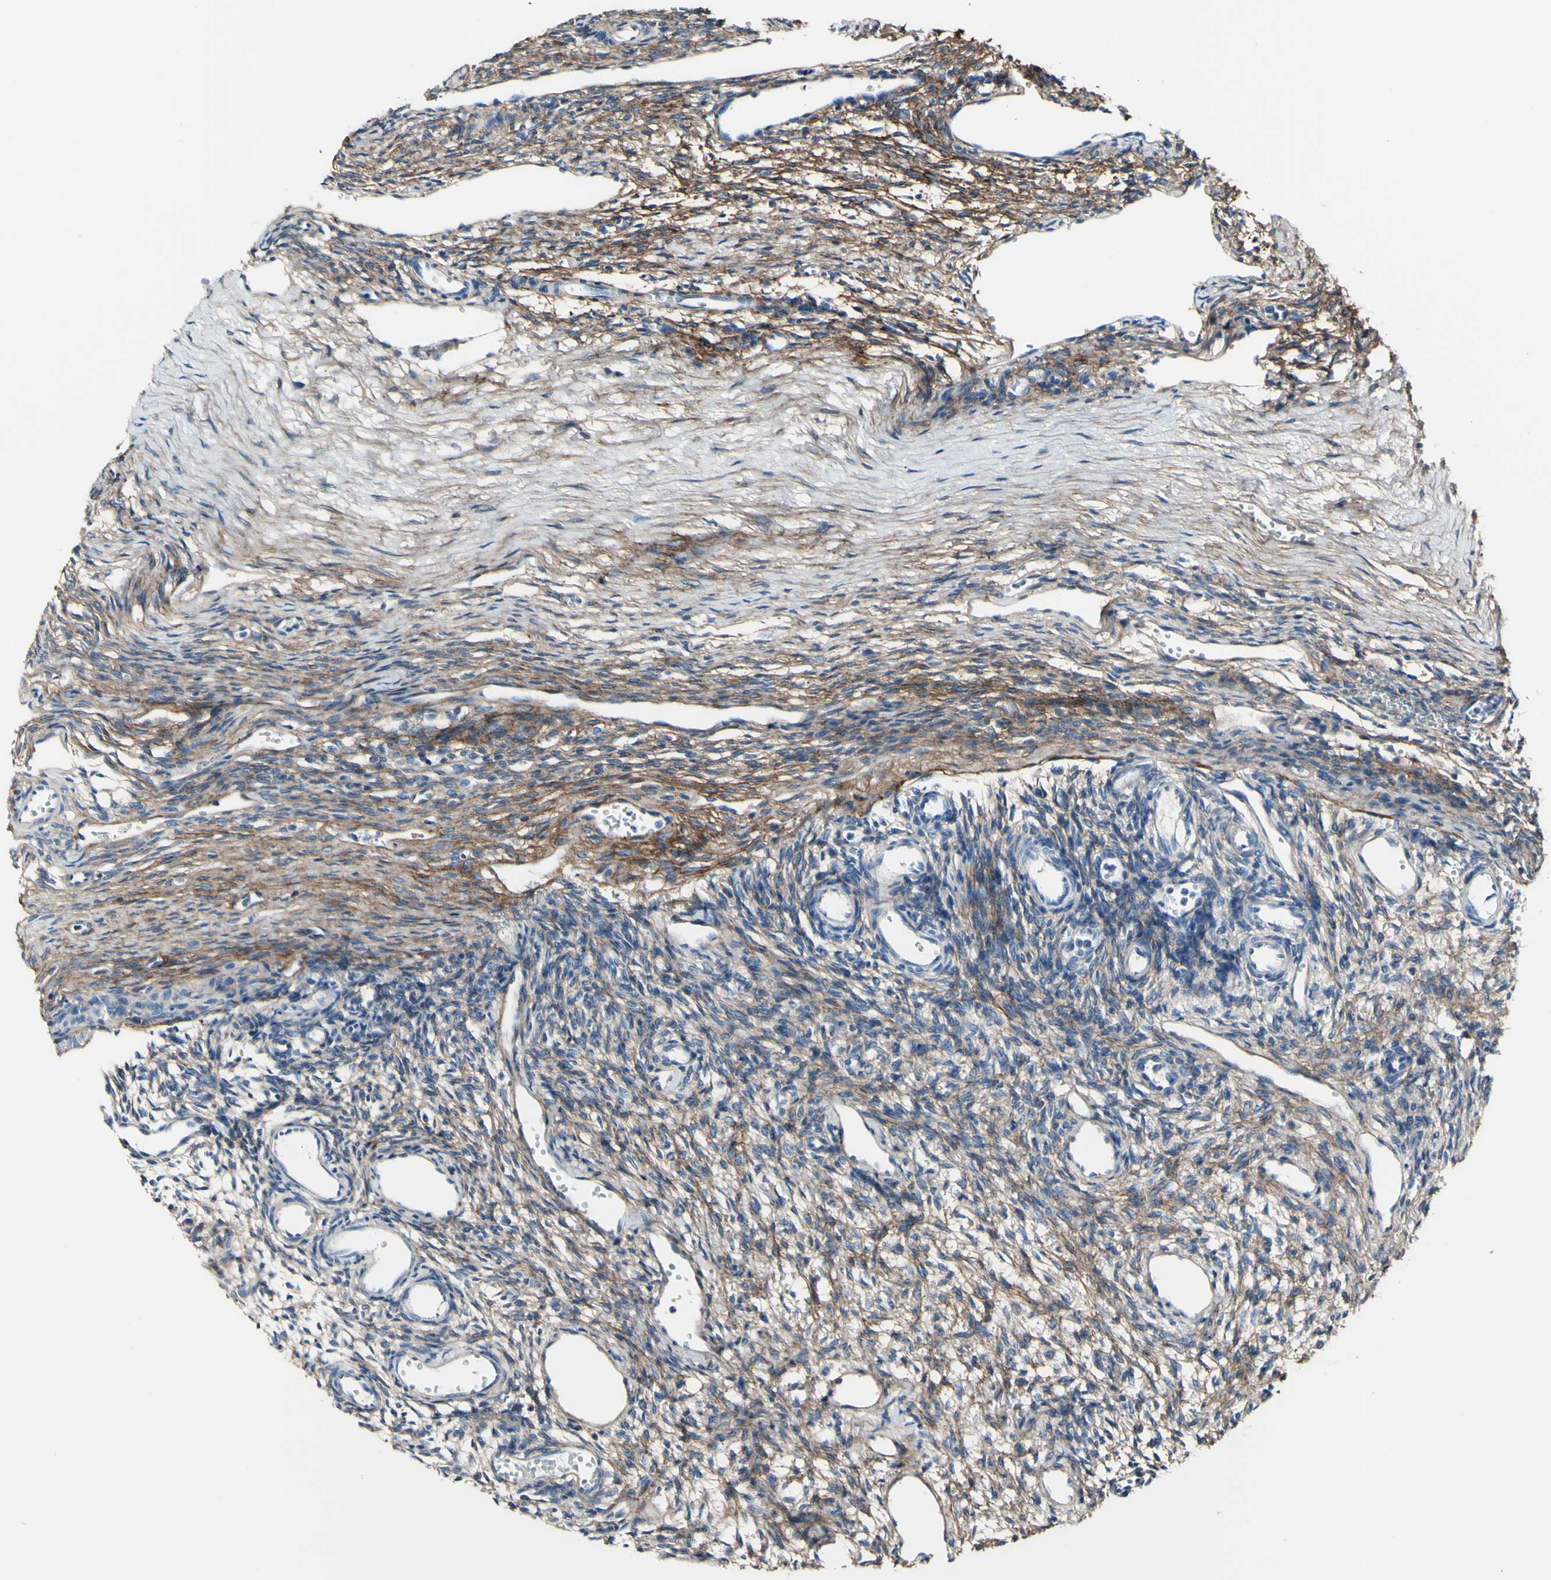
{"staining": {"intensity": "moderate", "quantity": "25%-75%", "location": "cytoplasmic/membranous"}, "tissue": "ovary", "cell_type": "Ovarian stroma cells", "image_type": "normal", "snomed": [{"axis": "morphology", "description": "Normal tissue, NOS"}, {"axis": "topography", "description": "Ovary"}], "caption": "Protein staining displays moderate cytoplasmic/membranous positivity in about 25%-75% of ovarian stroma cells in unremarkable ovary.", "gene": "COL6A3", "patient": {"sex": "female", "age": 33}}